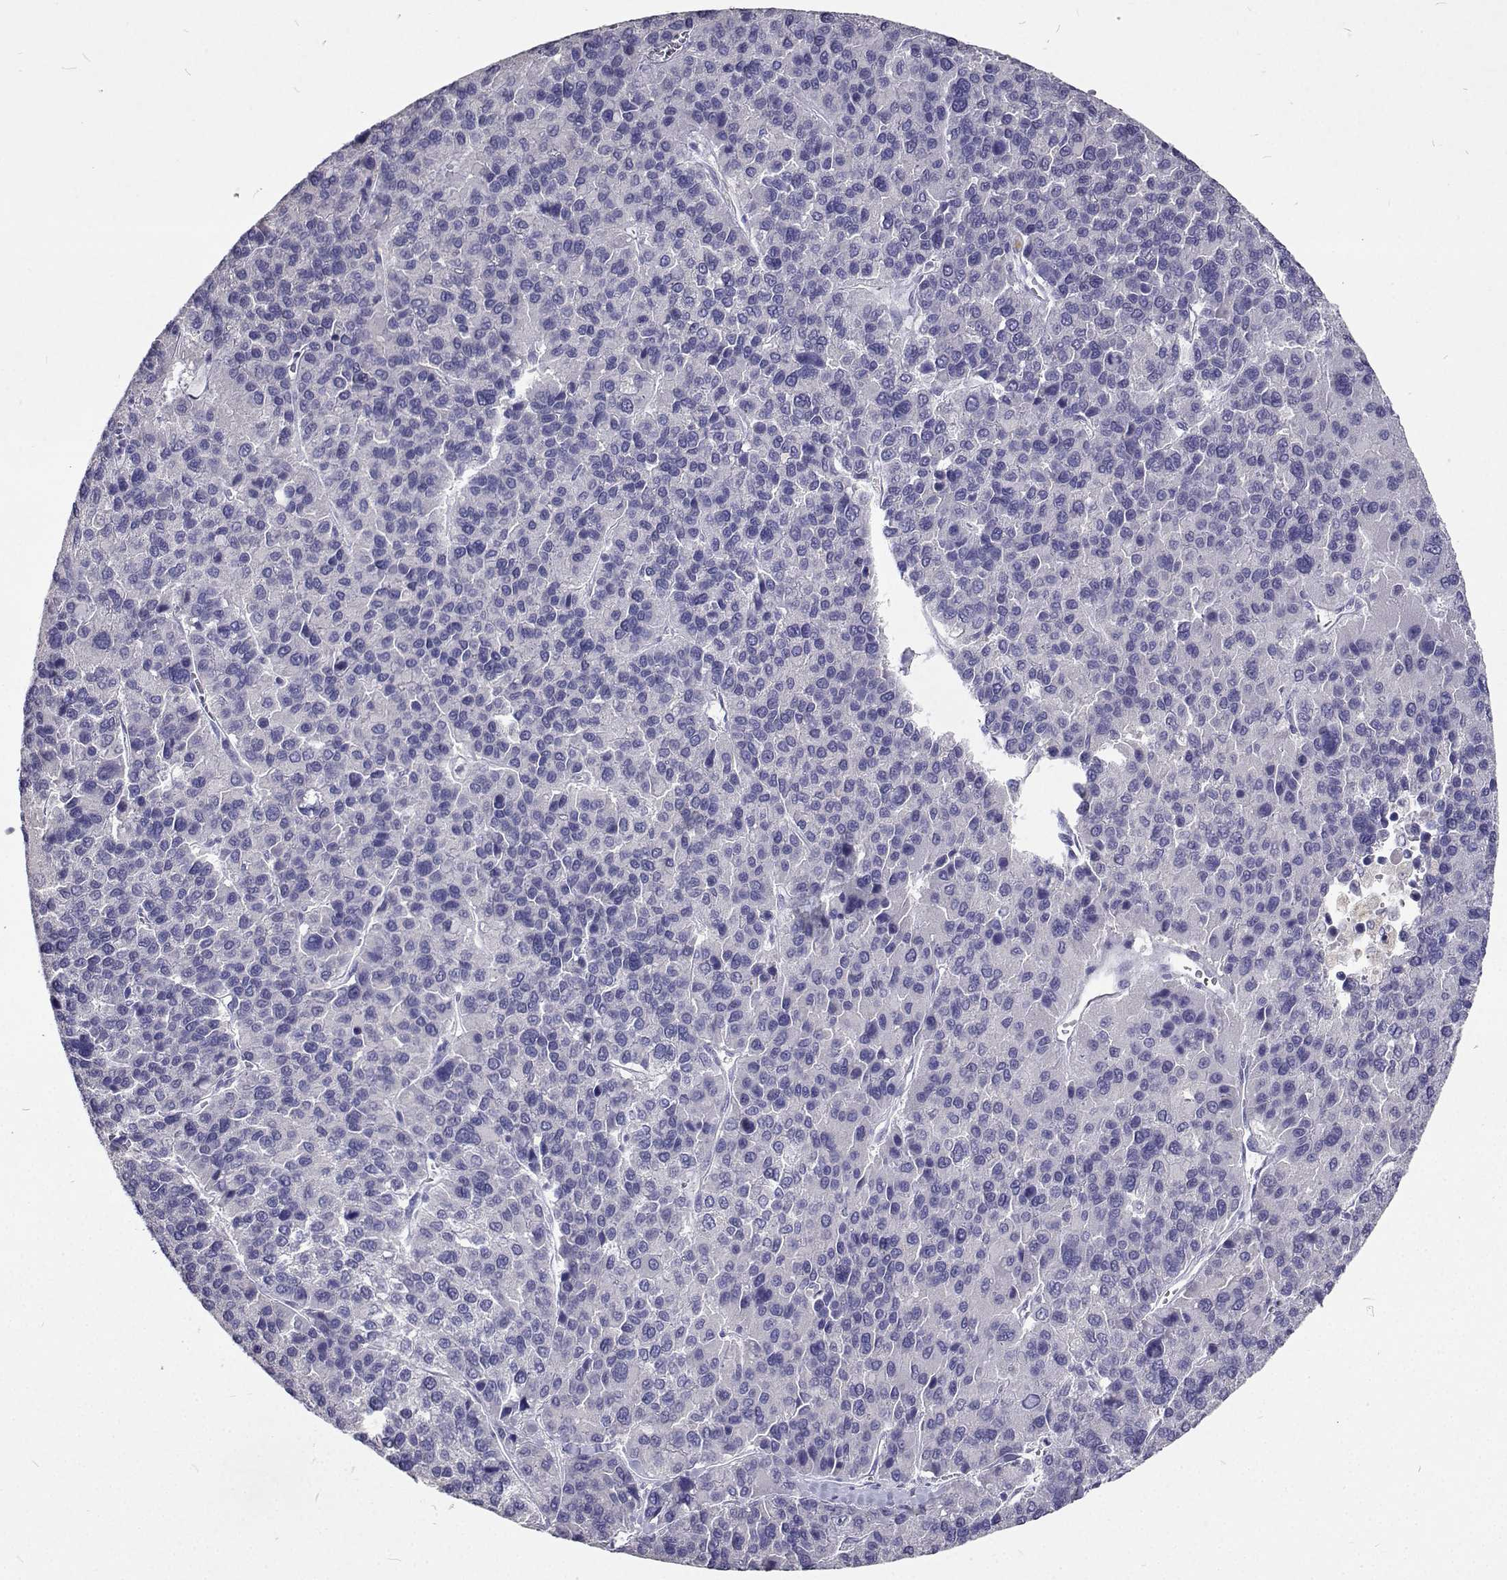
{"staining": {"intensity": "negative", "quantity": "none", "location": "none"}, "tissue": "liver cancer", "cell_type": "Tumor cells", "image_type": "cancer", "snomed": [{"axis": "morphology", "description": "Carcinoma, Hepatocellular, NOS"}, {"axis": "topography", "description": "Liver"}], "caption": "There is no significant positivity in tumor cells of liver cancer.", "gene": "CFAP44", "patient": {"sex": "female", "age": 41}}